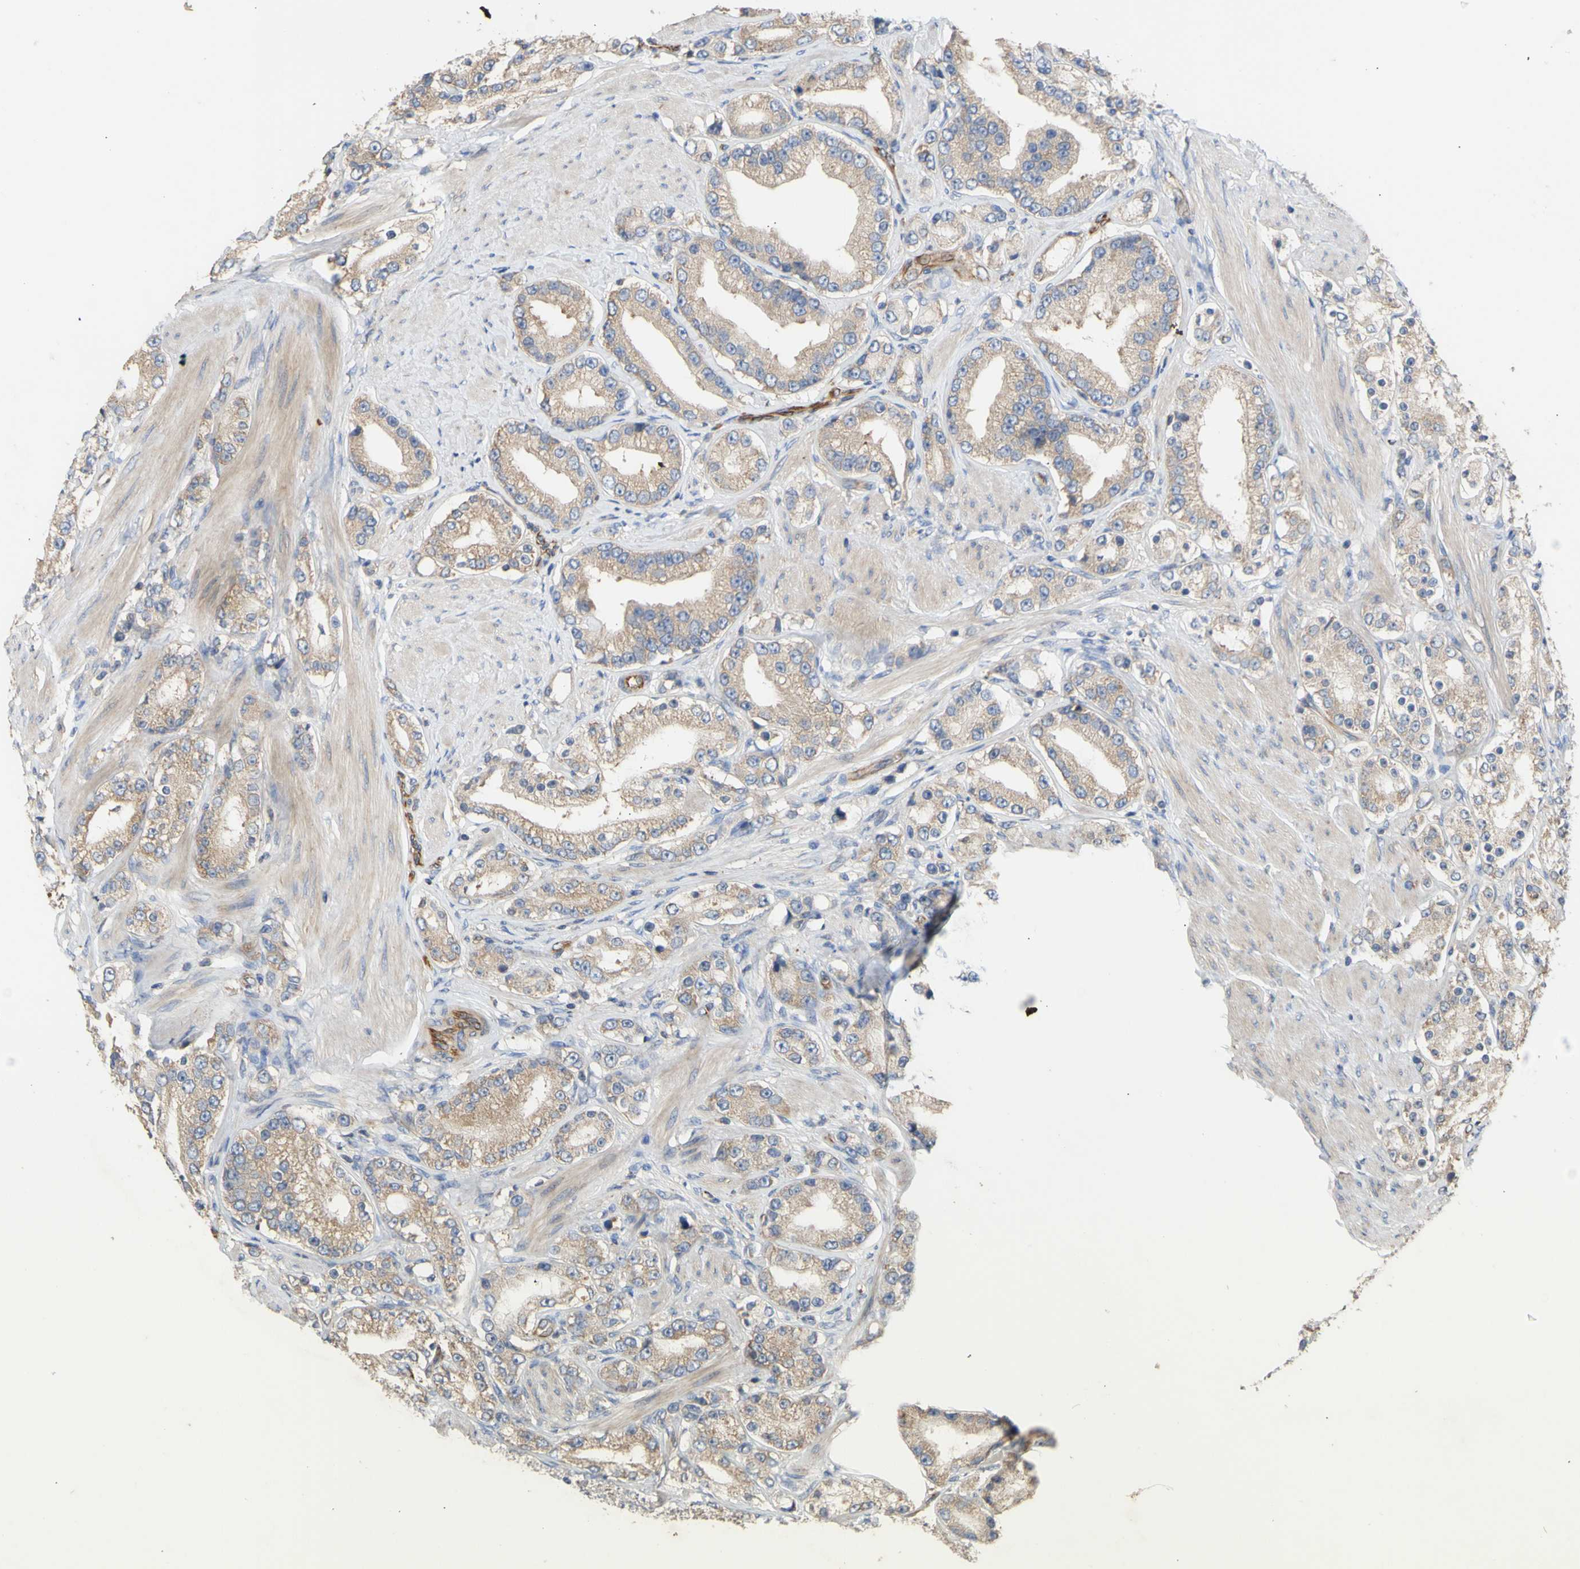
{"staining": {"intensity": "weak", "quantity": ">75%", "location": "cytoplasmic/membranous"}, "tissue": "prostate cancer", "cell_type": "Tumor cells", "image_type": "cancer", "snomed": [{"axis": "morphology", "description": "Adenocarcinoma, Low grade"}, {"axis": "topography", "description": "Prostate"}], "caption": "Weak cytoplasmic/membranous staining is appreciated in approximately >75% of tumor cells in prostate cancer (low-grade adenocarcinoma). (DAB = brown stain, brightfield microscopy at high magnification).", "gene": "EIF2S3", "patient": {"sex": "male", "age": 63}}